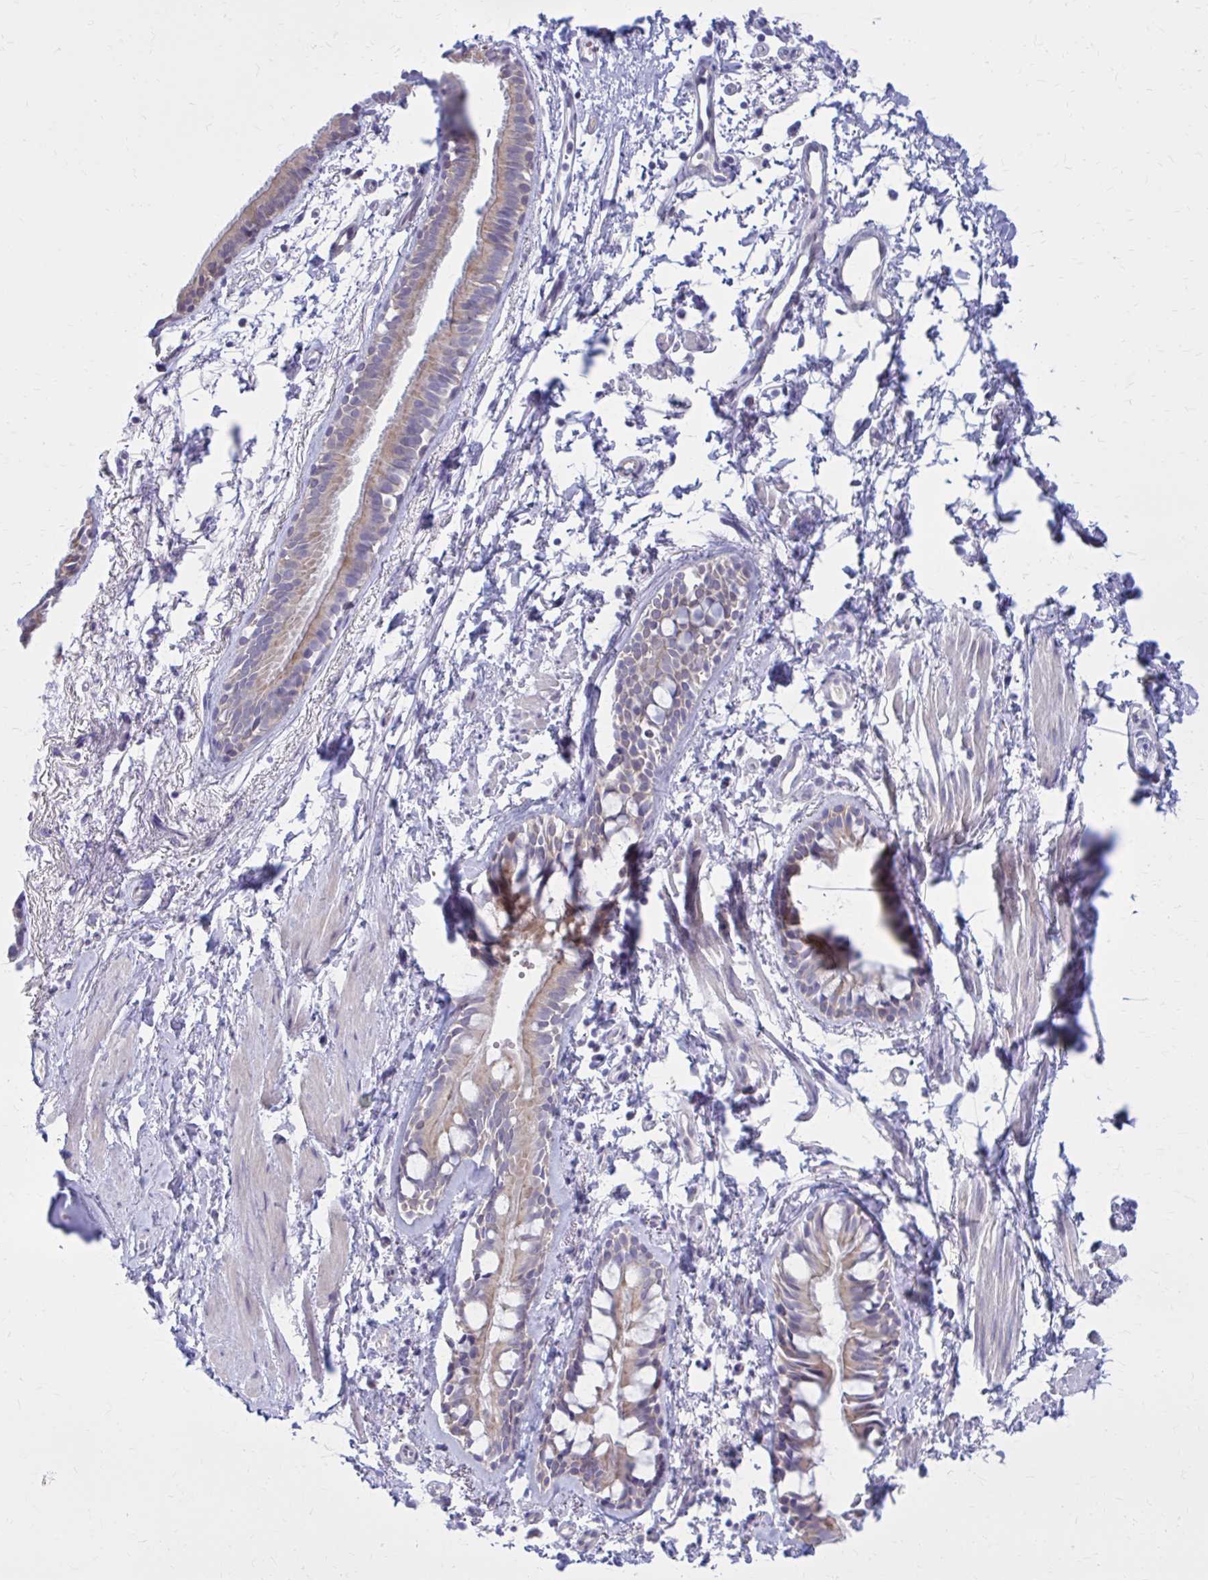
{"staining": {"intensity": "moderate", "quantity": "25%-75%", "location": "cytoplasmic/membranous"}, "tissue": "bronchus", "cell_type": "Respiratory epithelial cells", "image_type": "normal", "snomed": [{"axis": "morphology", "description": "Normal tissue, NOS"}, {"axis": "topography", "description": "Cartilage tissue"}, {"axis": "topography", "description": "Bronchus"}, {"axis": "topography", "description": "Peripheral nerve tissue"}], "caption": "High-power microscopy captured an immunohistochemistry (IHC) micrograph of unremarkable bronchus, revealing moderate cytoplasmic/membranous expression in about 25%-75% of respiratory epithelial cells. The protein of interest is shown in brown color, while the nuclei are stained blue.", "gene": "DBI", "patient": {"sex": "female", "age": 59}}